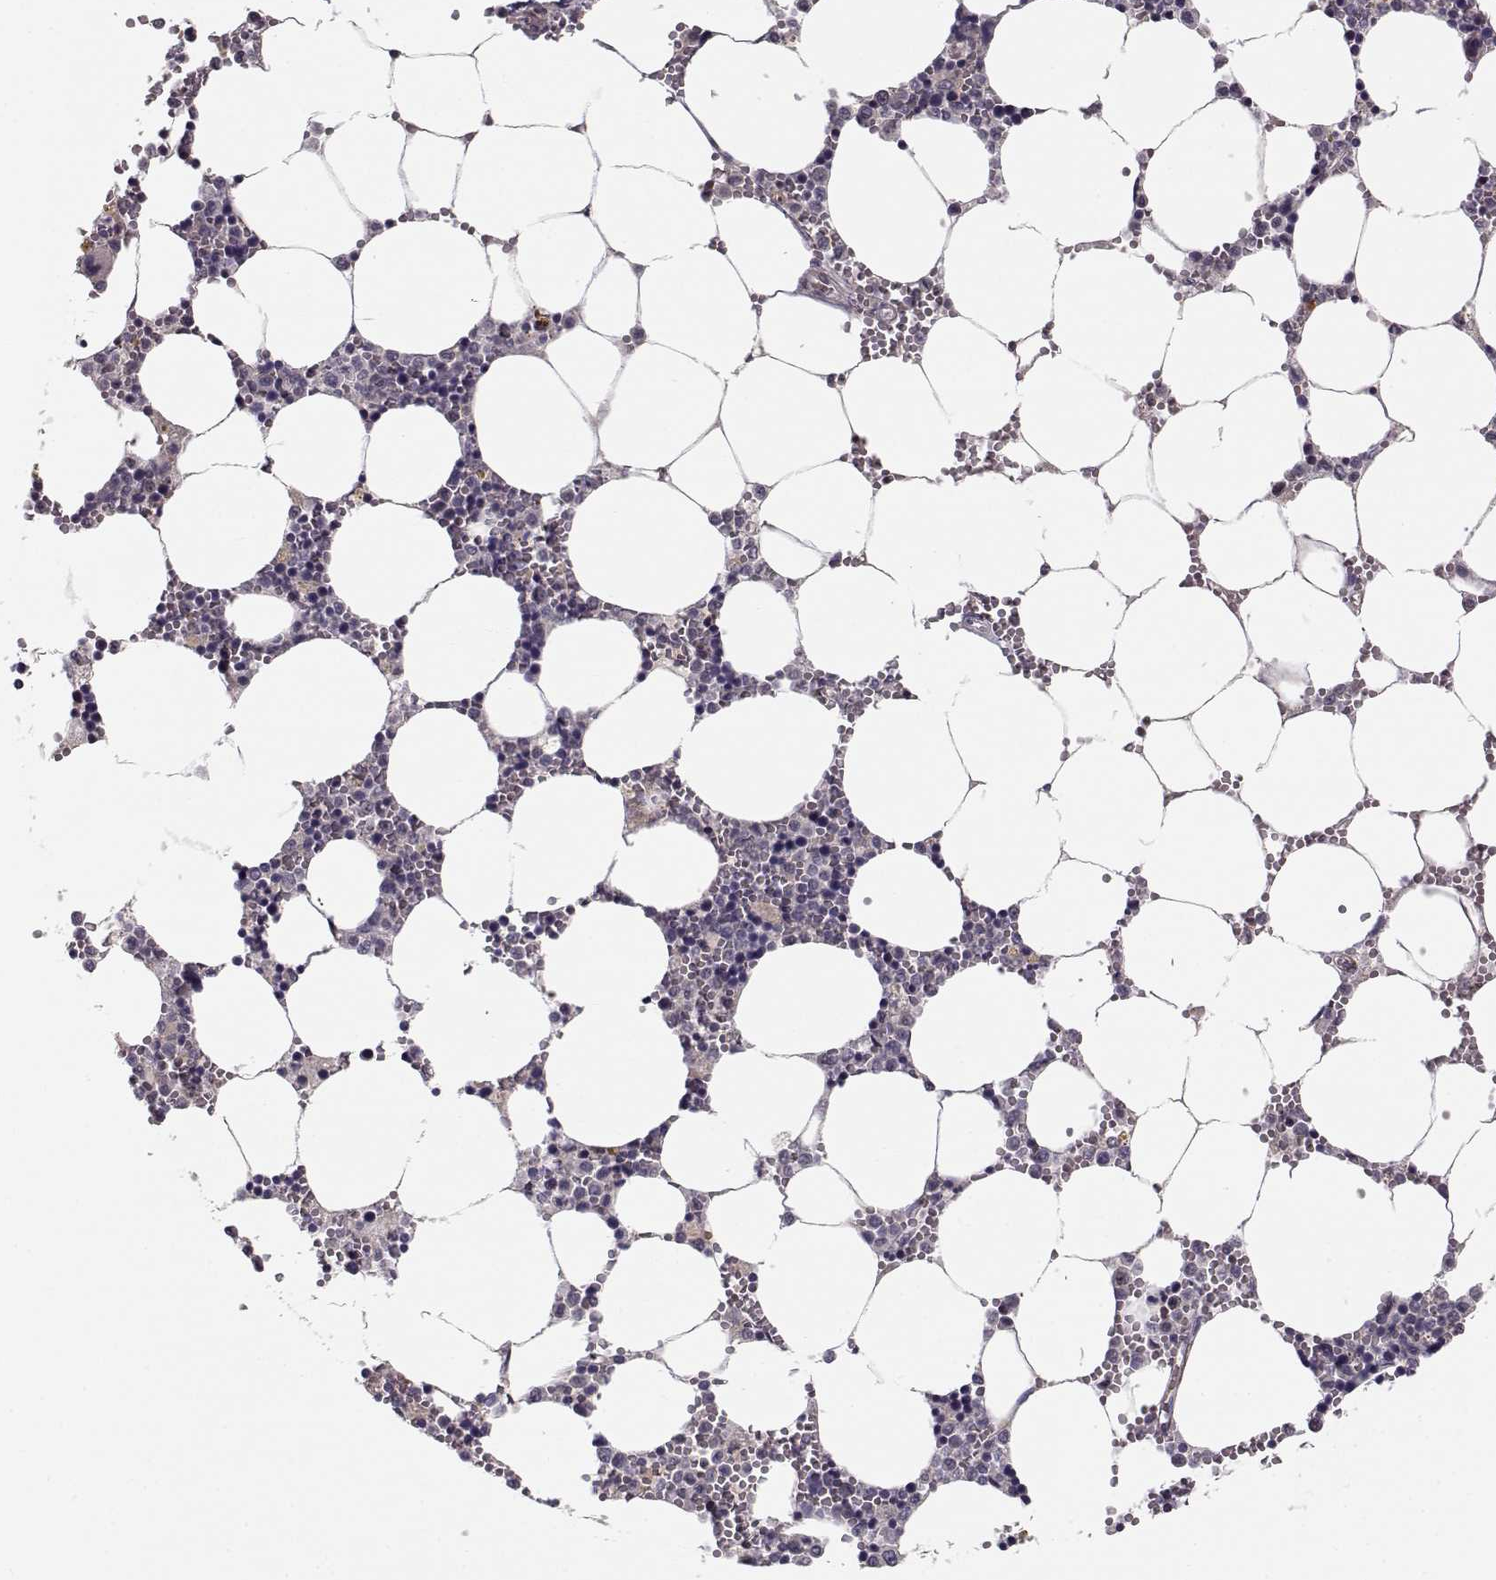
{"staining": {"intensity": "weak", "quantity": "<25%", "location": "cytoplasmic/membranous"}, "tissue": "bone marrow", "cell_type": "Hematopoietic cells", "image_type": "normal", "snomed": [{"axis": "morphology", "description": "Normal tissue, NOS"}, {"axis": "topography", "description": "Bone marrow"}], "caption": "IHC of normal human bone marrow reveals no positivity in hematopoietic cells. Nuclei are stained in blue.", "gene": "RGS9BP", "patient": {"sex": "female", "age": 64}}